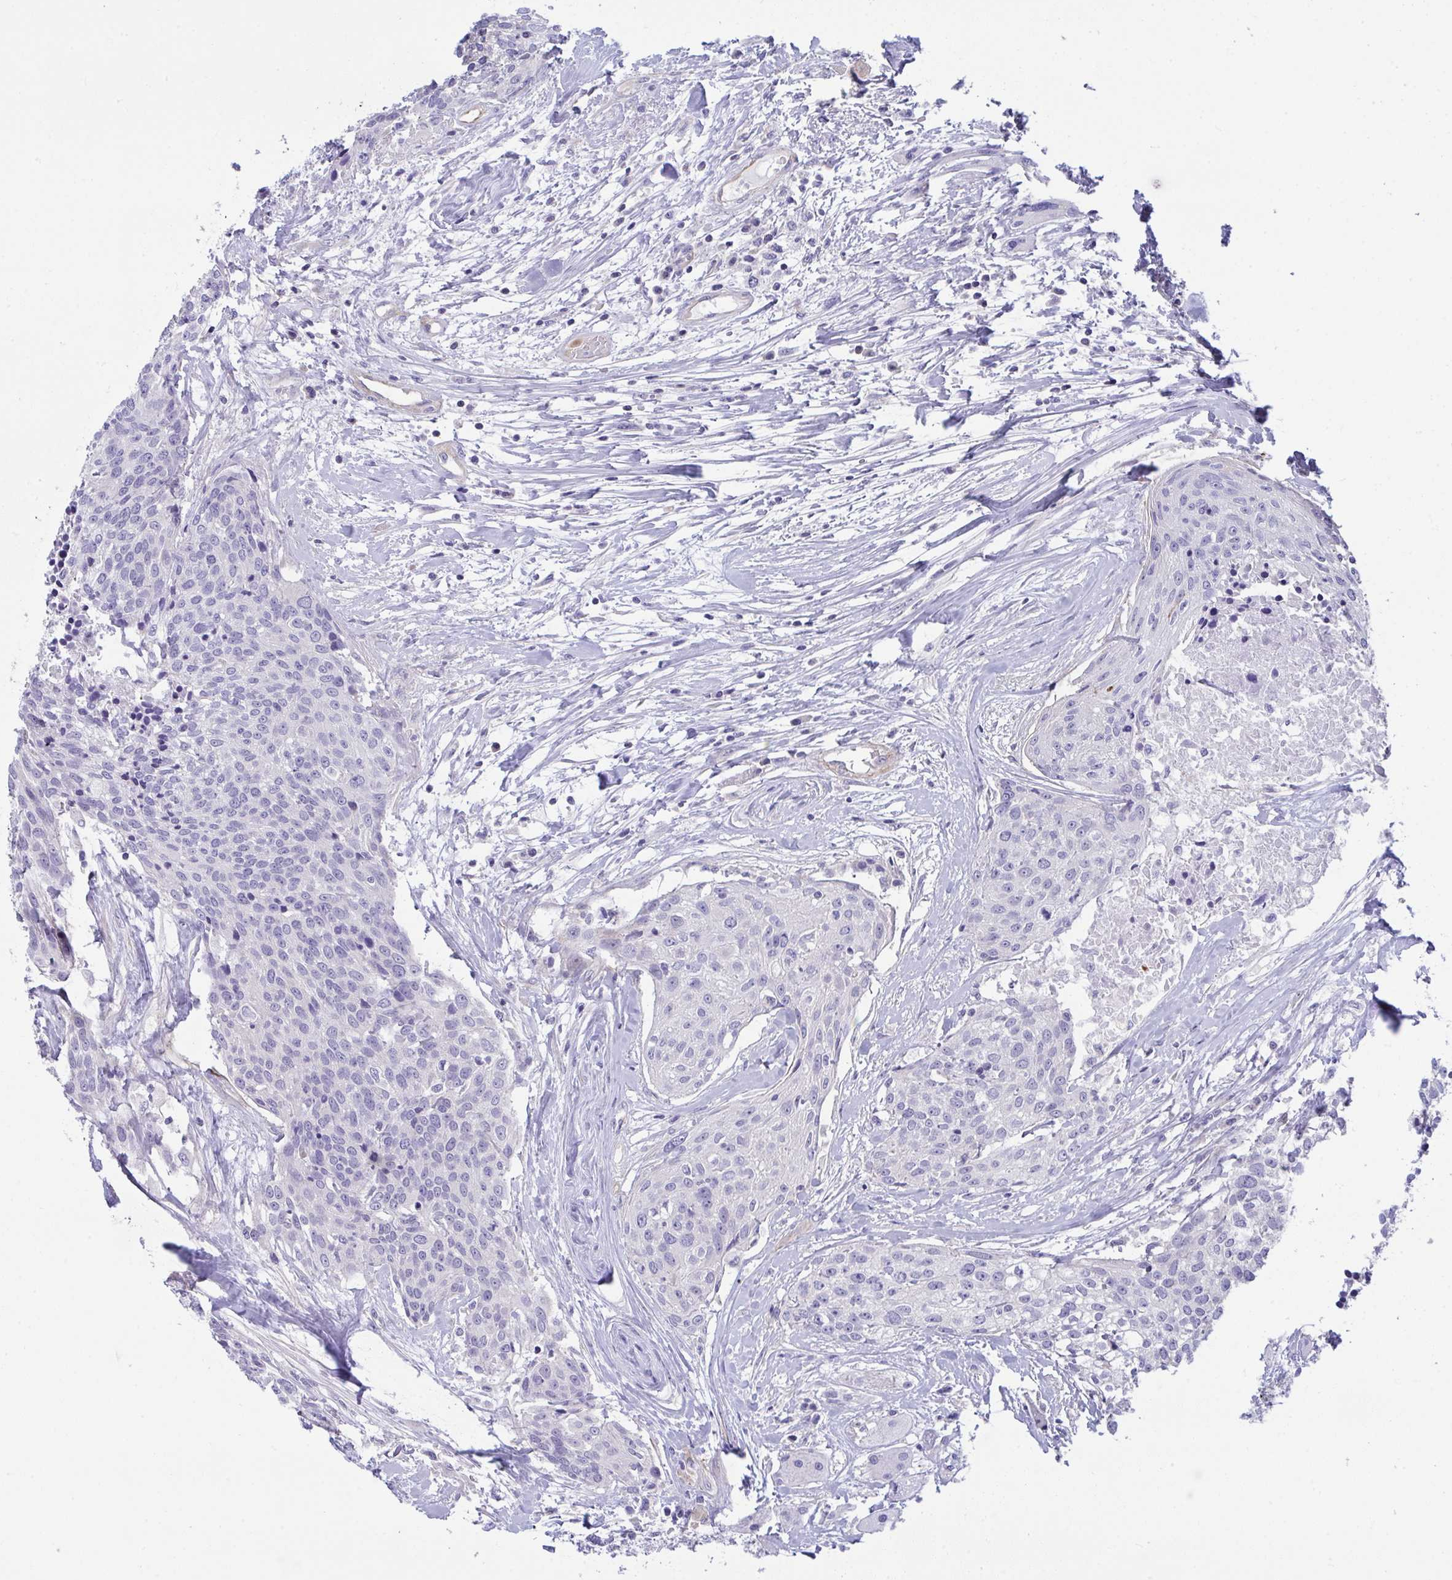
{"staining": {"intensity": "negative", "quantity": "none", "location": "none"}, "tissue": "head and neck cancer", "cell_type": "Tumor cells", "image_type": "cancer", "snomed": [{"axis": "morphology", "description": "Squamous cell carcinoma, NOS"}, {"axis": "topography", "description": "Oral tissue"}, {"axis": "topography", "description": "Head-Neck"}], "caption": "This histopathology image is of head and neck cancer (squamous cell carcinoma) stained with immunohistochemistry (IHC) to label a protein in brown with the nuclei are counter-stained blue. There is no positivity in tumor cells. Brightfield microscopy of immunohistochemistry stained with DAB (3,3'-diaminobenzidine) (brown) and hematoxylin (blue), captured at high magnification.", "gene": "MYL12A", "patient": {"sex": "male", "age": 64}}